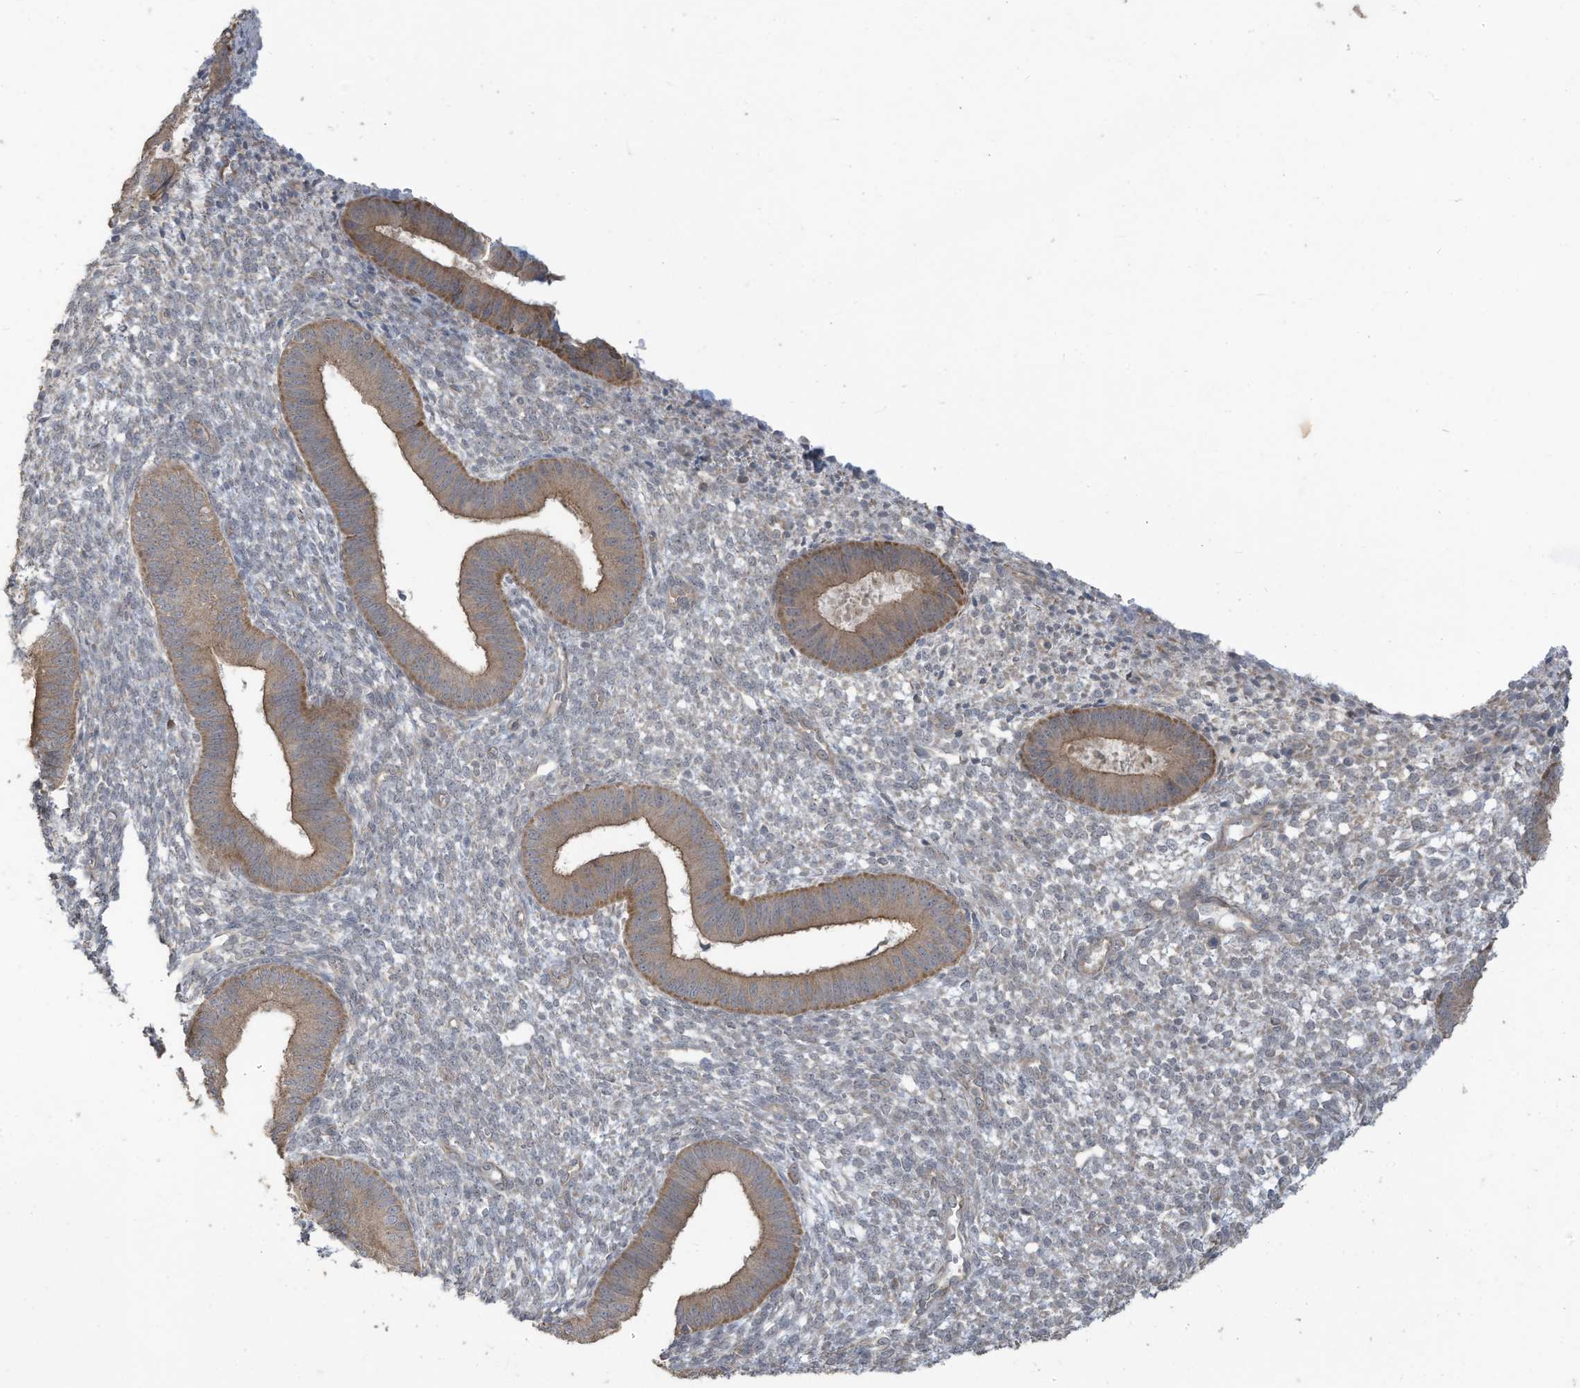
{"staining": {"intensity": "negative", "quantity": "none", "location": "none"}, "tissue": "endometrium", "cell_type": "Cells in endometrial stroma", "image_type": "normal", "snomed": [{"axis": "morphology", "description": "Normal tissue, NOS"}, {"axis": "topography", "description": "Endometrium"}], "caption": "A photomicrograph of human endometrium is negative for staining in cells in endometrial stroma. (Stains: DAB (3,3'-diaminobenzidine) immunohistochemistry with hematoxylin counter stain, Microscopy: brightfield microscopy at high magnification).", "gene": "MAGIX", "patient": {"sex": "female", "age": 46}}